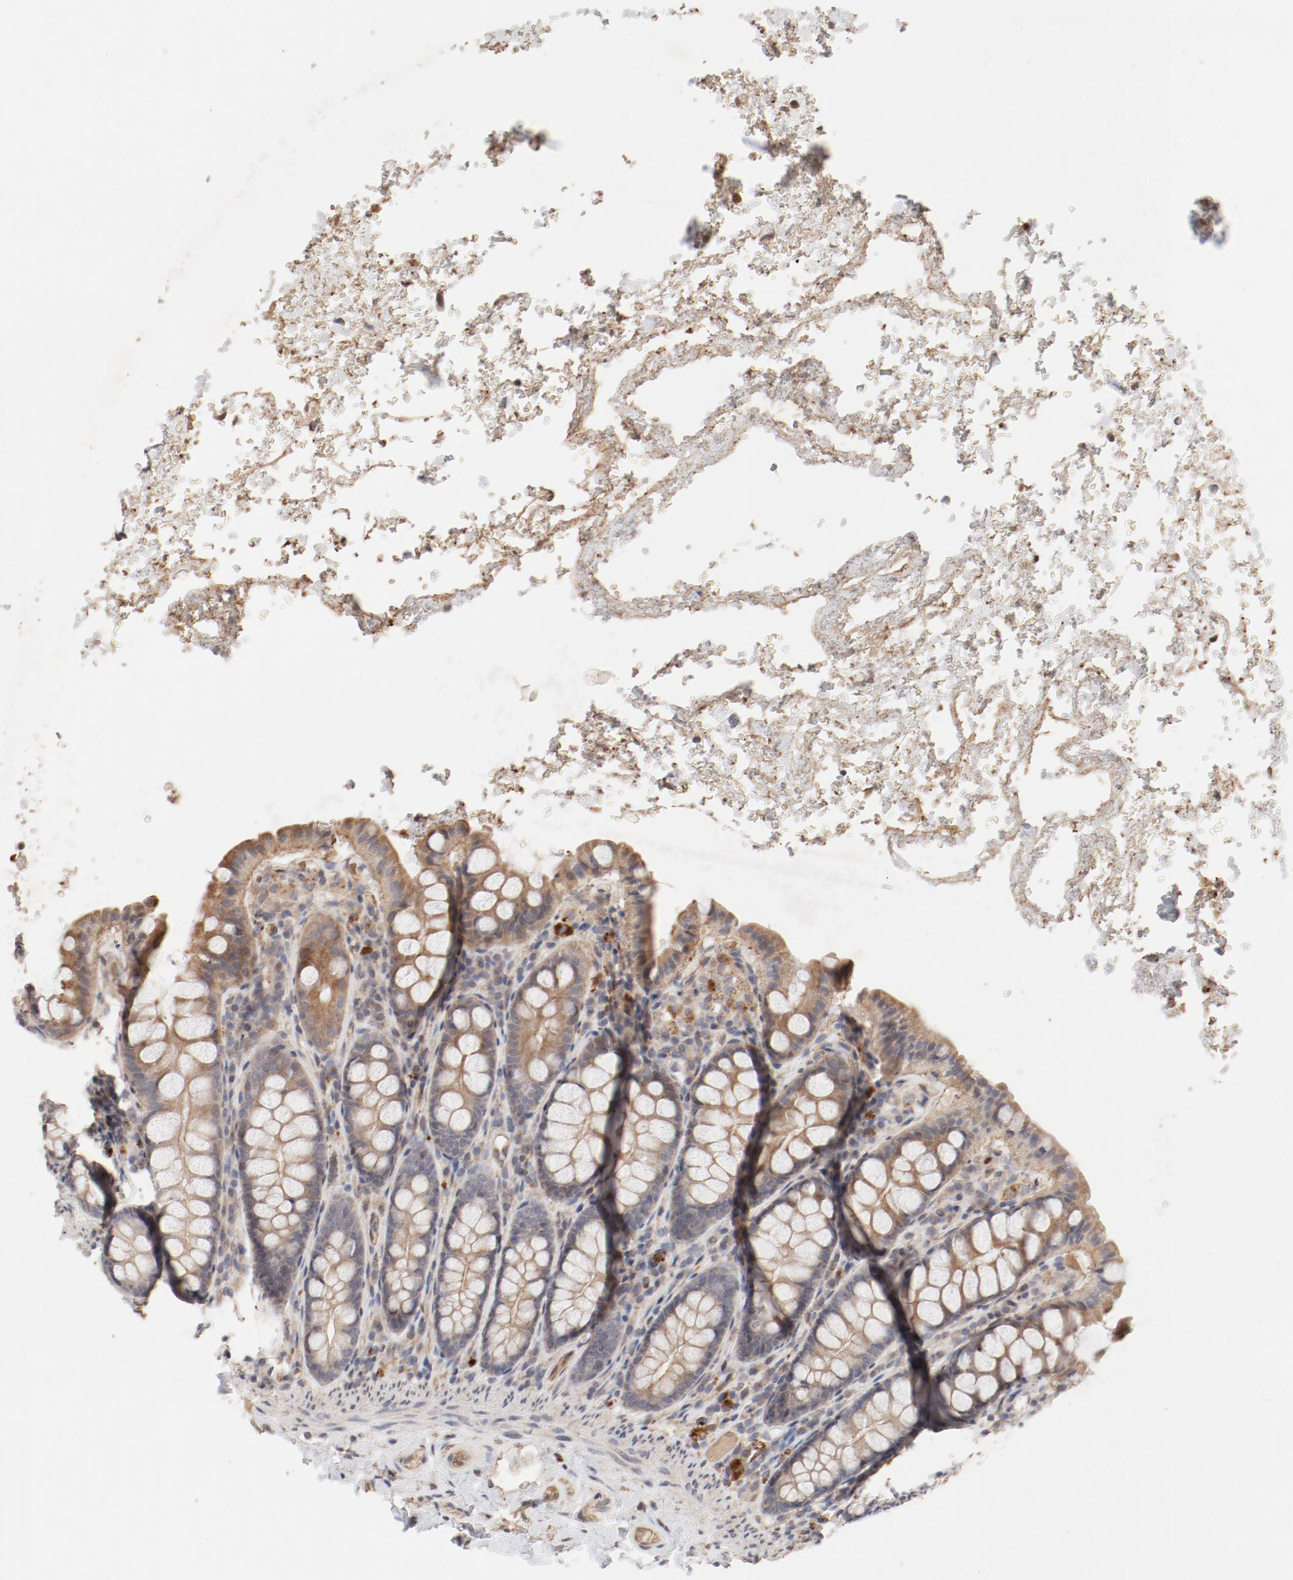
{"staining": {"intensity": "moderate", "quantity": ">75%", "location": "cytoplasmic/membranous"}, "tissue": "colon", "cell_type": "Endothelial cells", "image_type": "normal", "snomed": [{"axis": "morphology", "description": "Normal tissue, NOS"}, {"axis": "topography", "description": "Colon"}], "caption": "Moderate cytoplasmic/membranous expression for a protein is present in approximately >75% of endothelial cells of normal colon using IHC.", "gene": "IL3RA", "patient": {"sex": "female", "age": 61}}